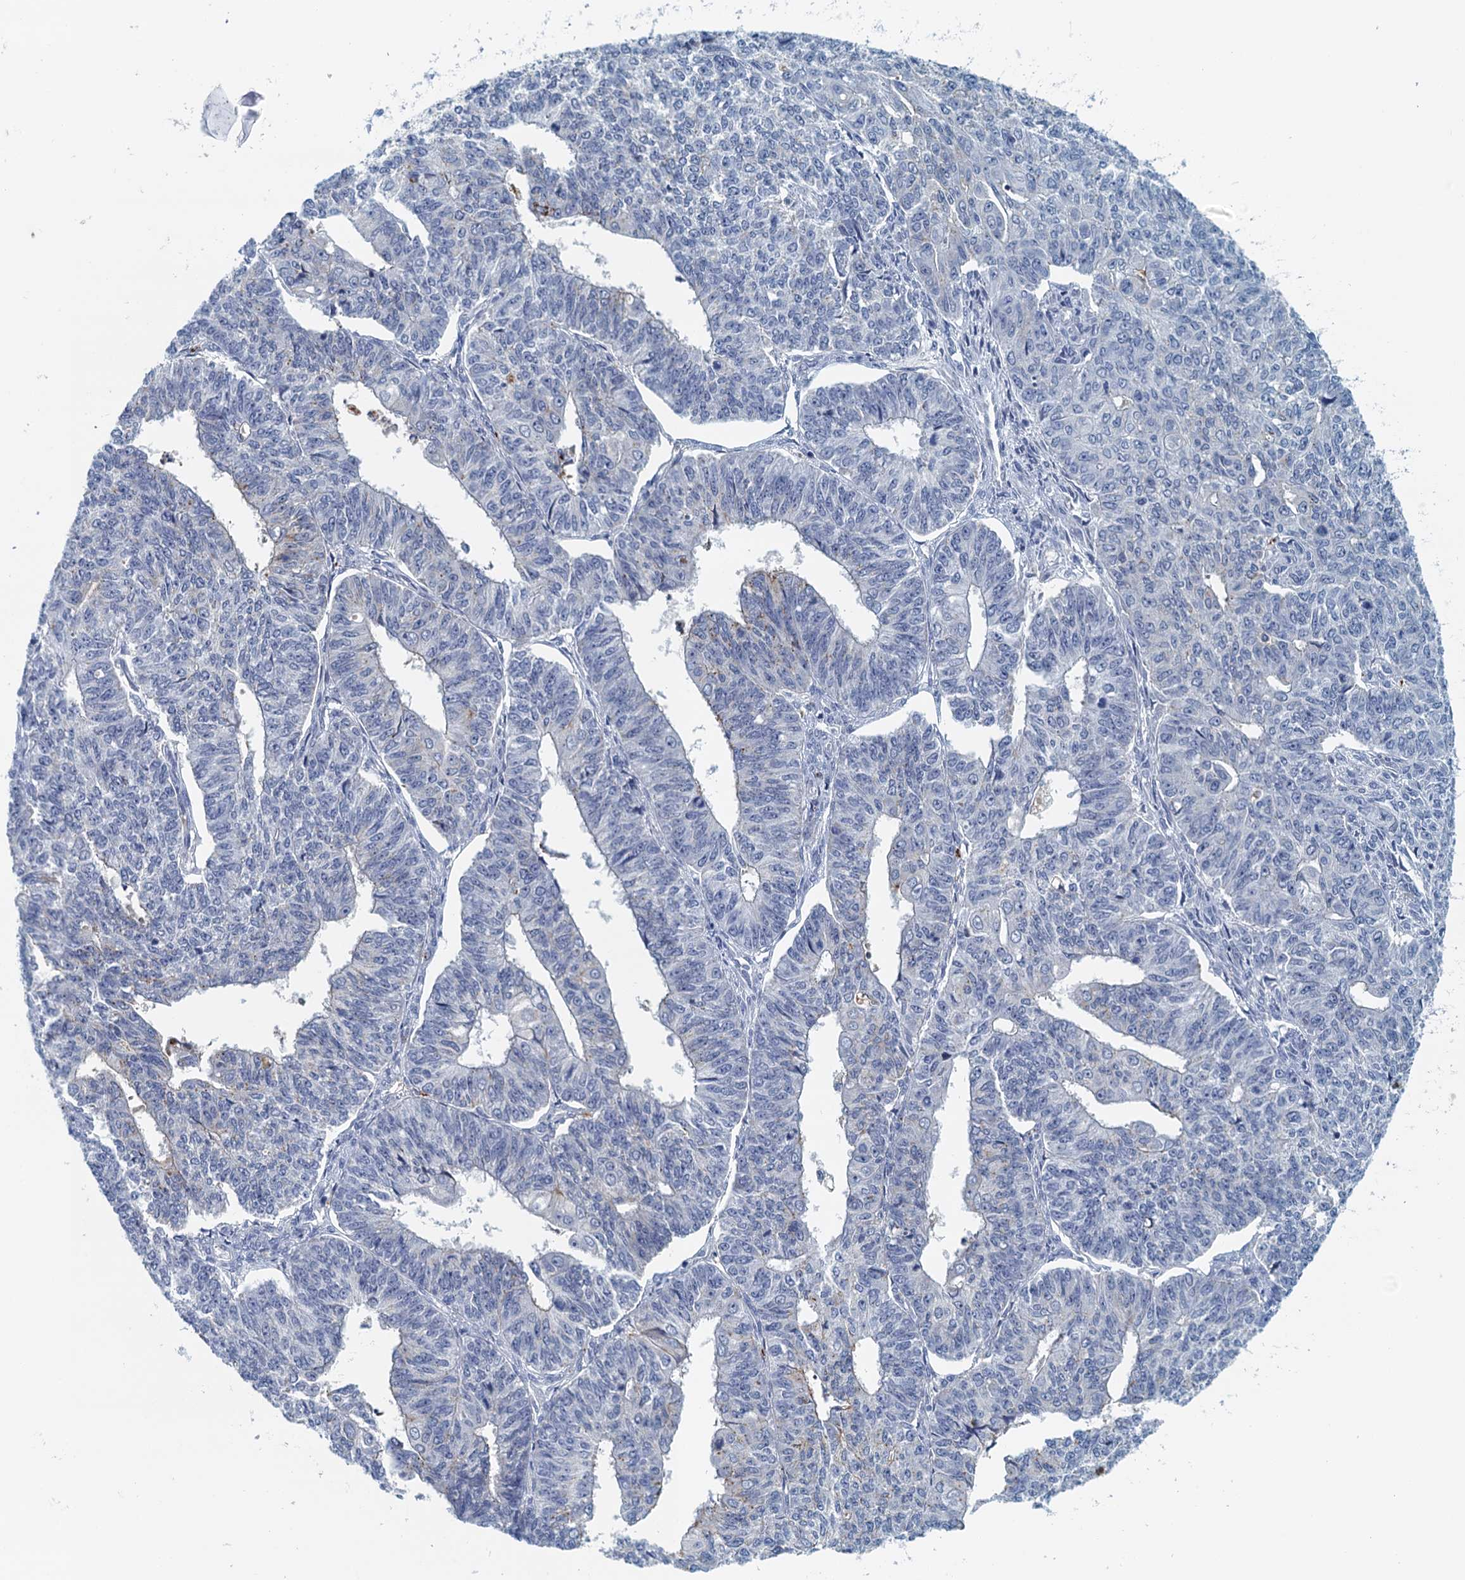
{"staining": {"intensity": "negative", "quantity": "none", "location": "none"}, "tissue": "endometrial cancer", "cell_type": "Tumor cells", "image_type": "cancer", "snomed": [{"axis": "morphology", "description": "Adenocarcinoma, NOS"}, {"axis": "topography", "description": "Endometrium"}], "caption": "The photomicrograph displays no staining of tumor cells in adenocarcinoma (endometrial).", "gene": "NUBP2", "patient": {"sex": "female", "age": 32}}